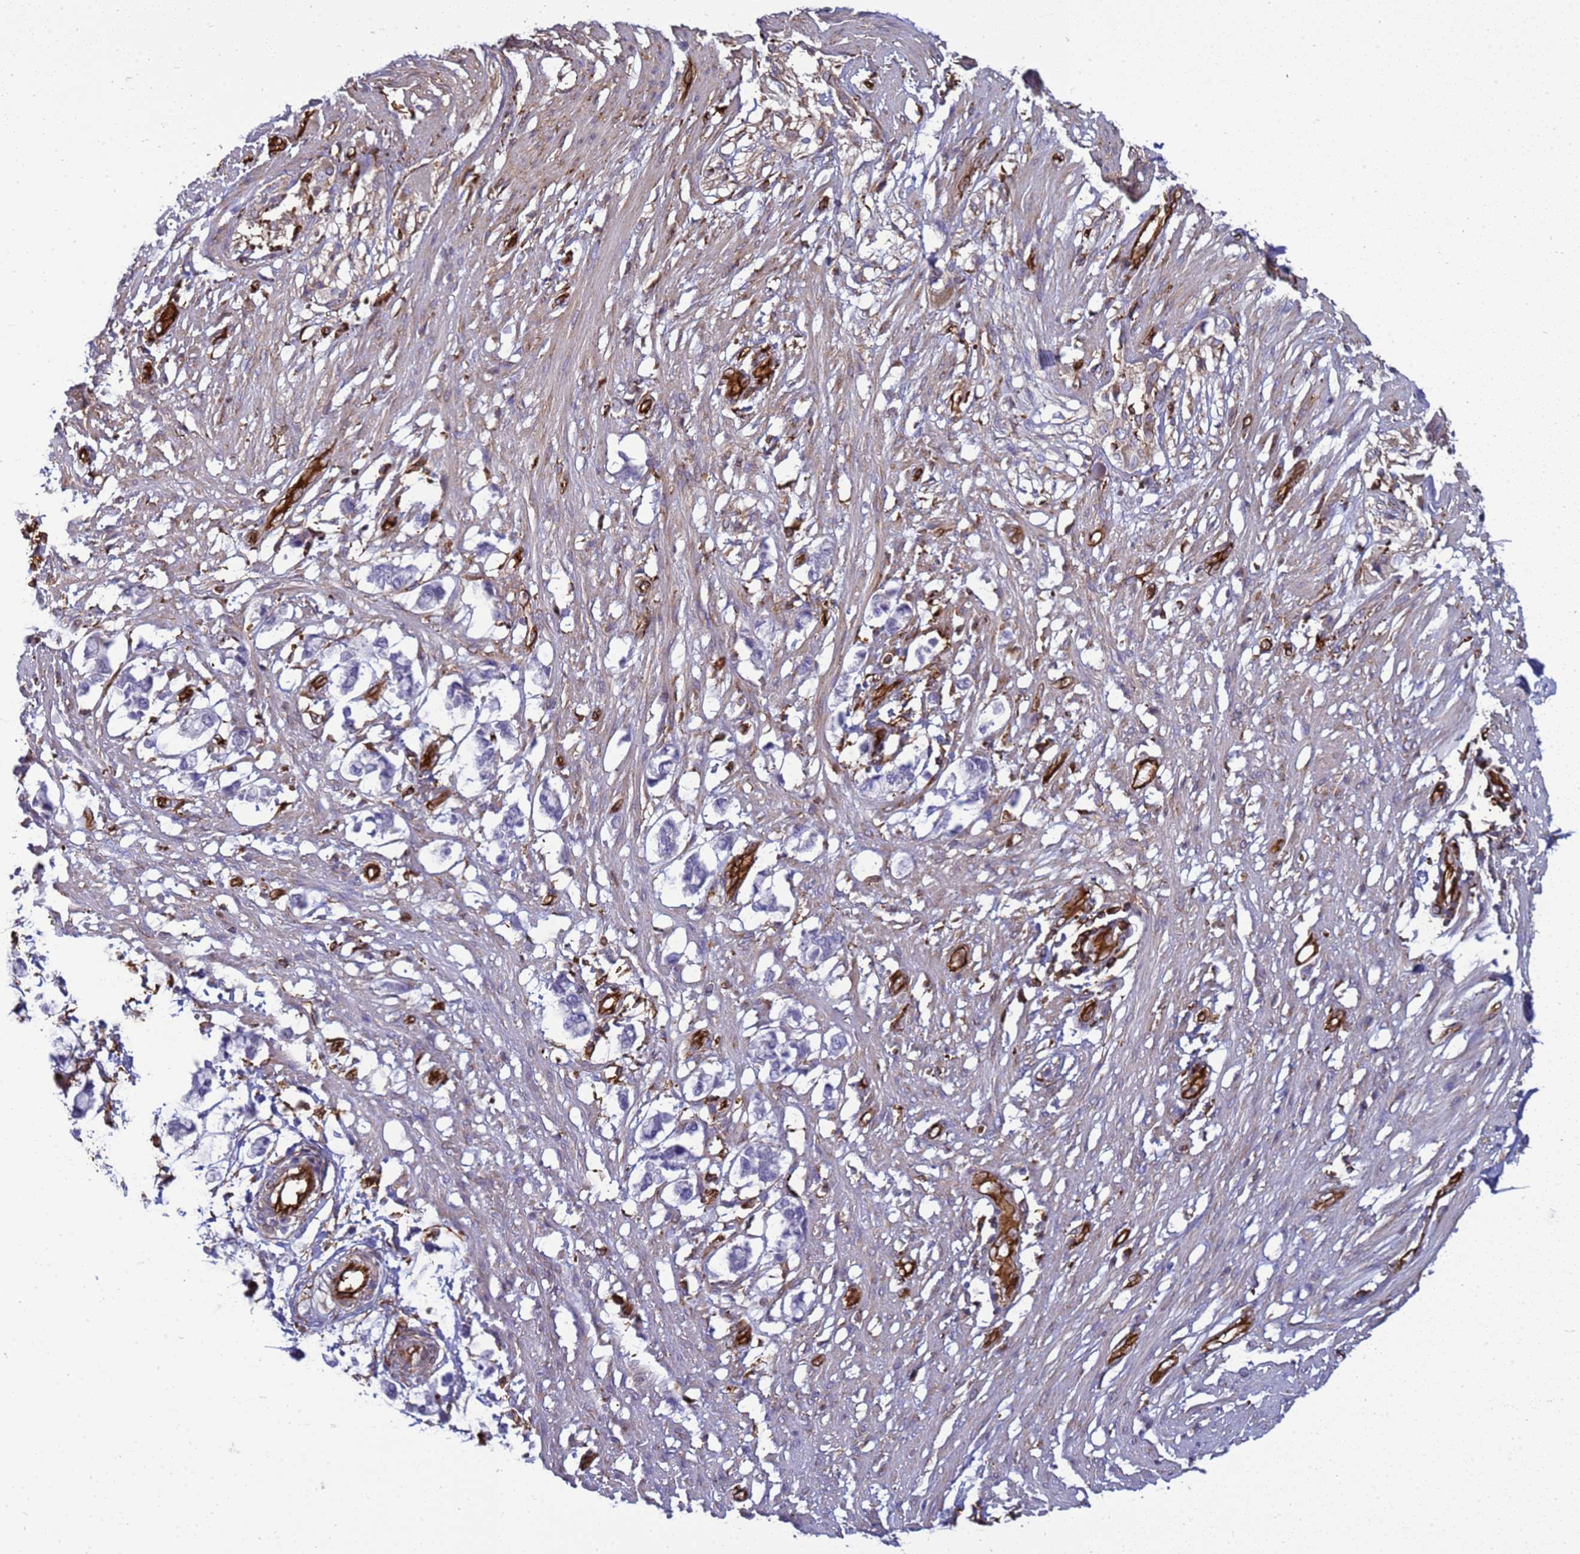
{"staining": {"intensity": "weak", "quantity": "<25%", "location": "cytoplasmic/membranous"}, "tissue": "smooth muscle", "cell_type": "Smooth muscle cells", "image_type": "normal", "snomed": [{"axis": "morphology", "description": "Normal tissue, NOS"}, {"axis": "morphology", "description": "Adenocarcinoma, NOS"}, {"axis": "topography", "description": "Colon"}, {"axis": "topography", "description": "Peripheral nerve tissue"}], "caption": "Histopathology image shows no protein staining in smooth muscle cells of benign smooth muscle. (Brightfield microscopy of DAB (3,3'-diaminobenzidine) immunohistochemistry at high magnification).", "gene": "ZBTB8OS", "patient": {"sex": "male", "age": 14}}